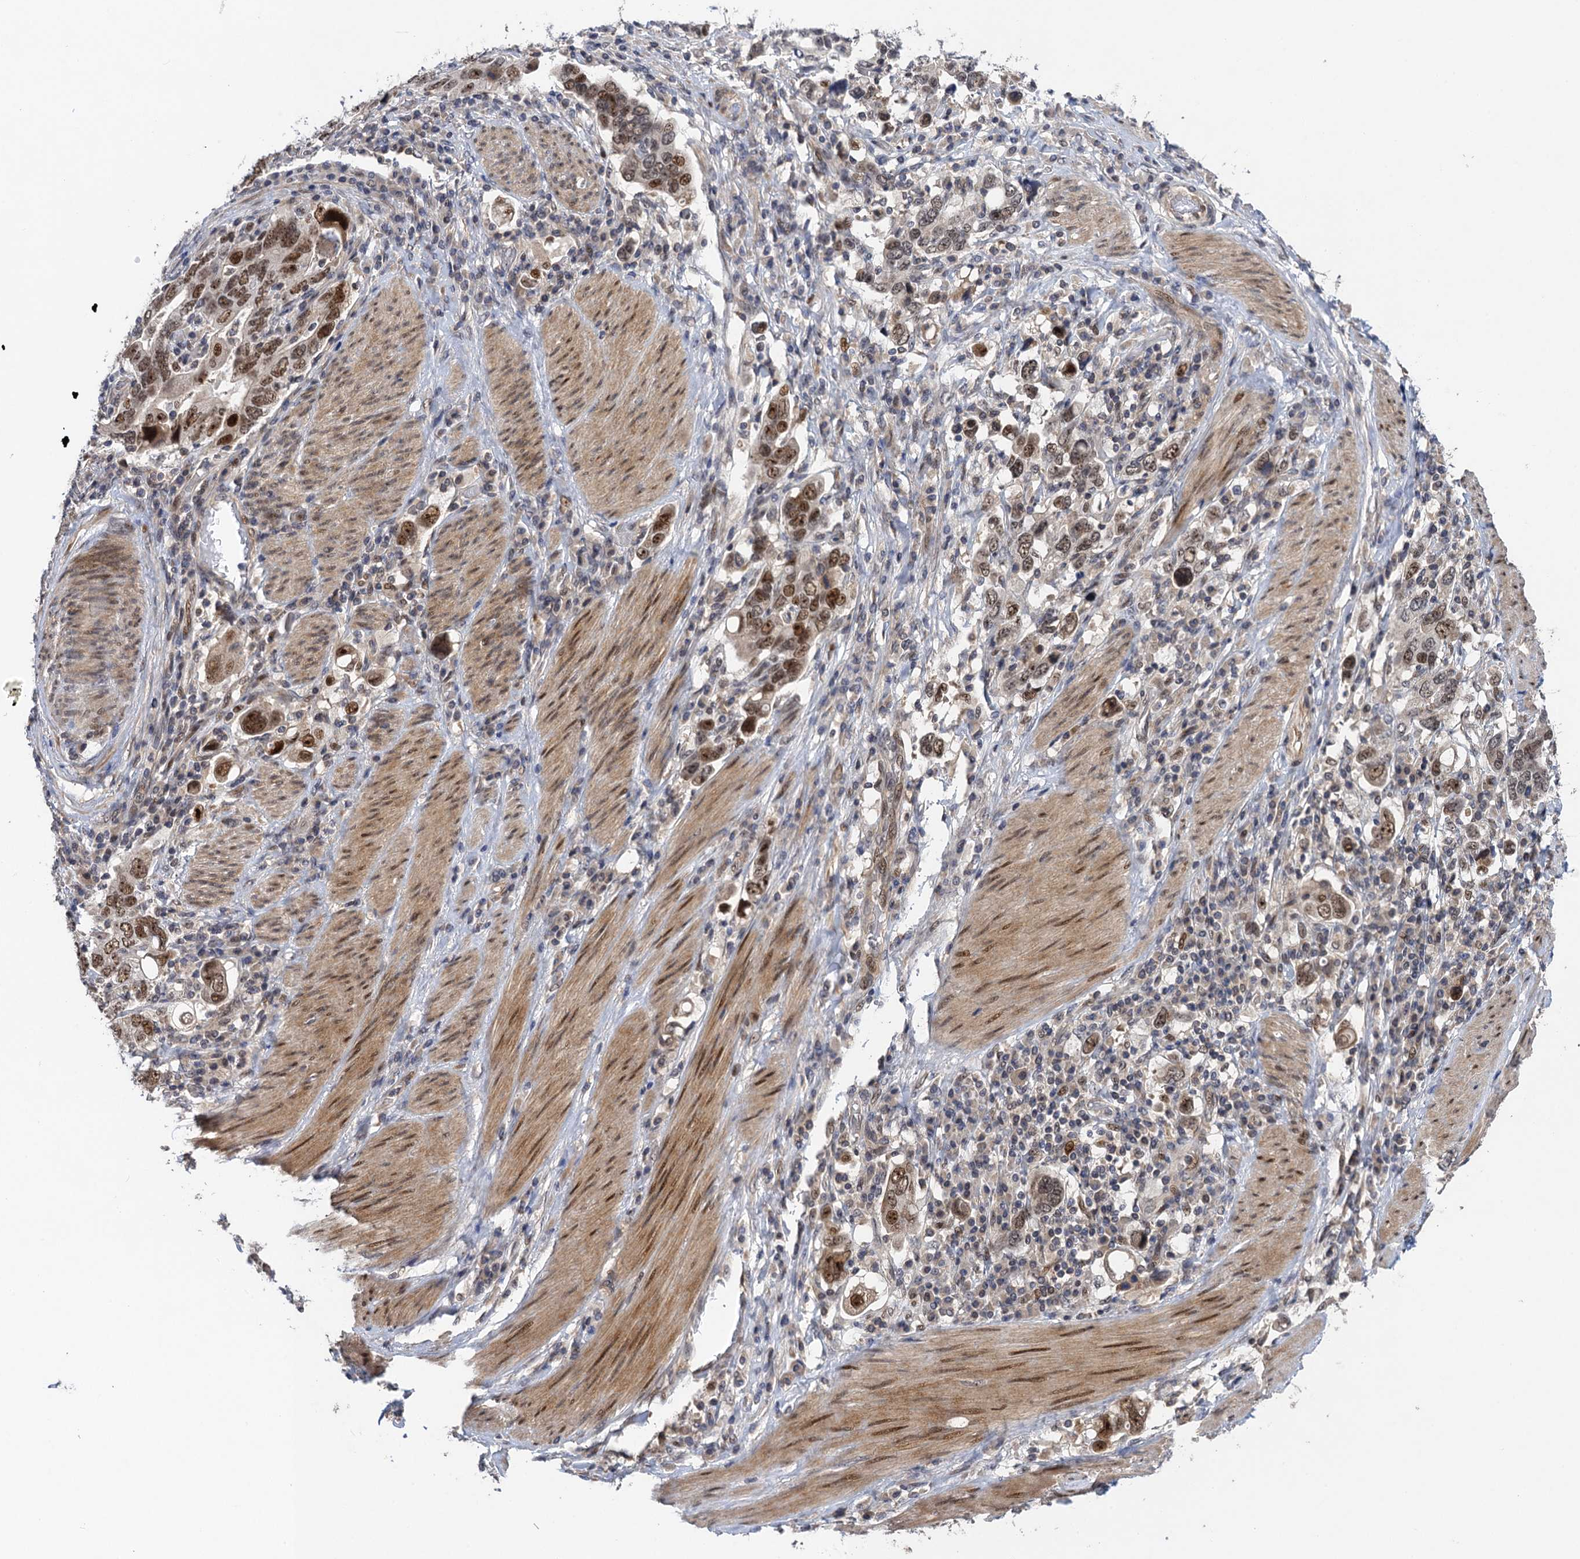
{"staining": {"intensity": "moderate", "quantity": ">75%", "location": "nuclear"}, "tissue": "stomach cancer", "cell_type": "Tumor cells", "image_type": "cancer", "snomed": [{"axis": "morphology", "description": "Adenocarcinoma, NOS"}, {"axis": "topography", "description": "Stomach, upper"}], "caption": "Immunohistochemical staining of human stomach cancer shows moderate nuclear protein expression in about >75% of tumor cells. The staining is performed using DAB brown chromogen to label protein expression. The nuclei are counter-stained blue using hematoxylin.", "gene": "ZAR1L", "patient": {"sex": "male", "age": 62}}